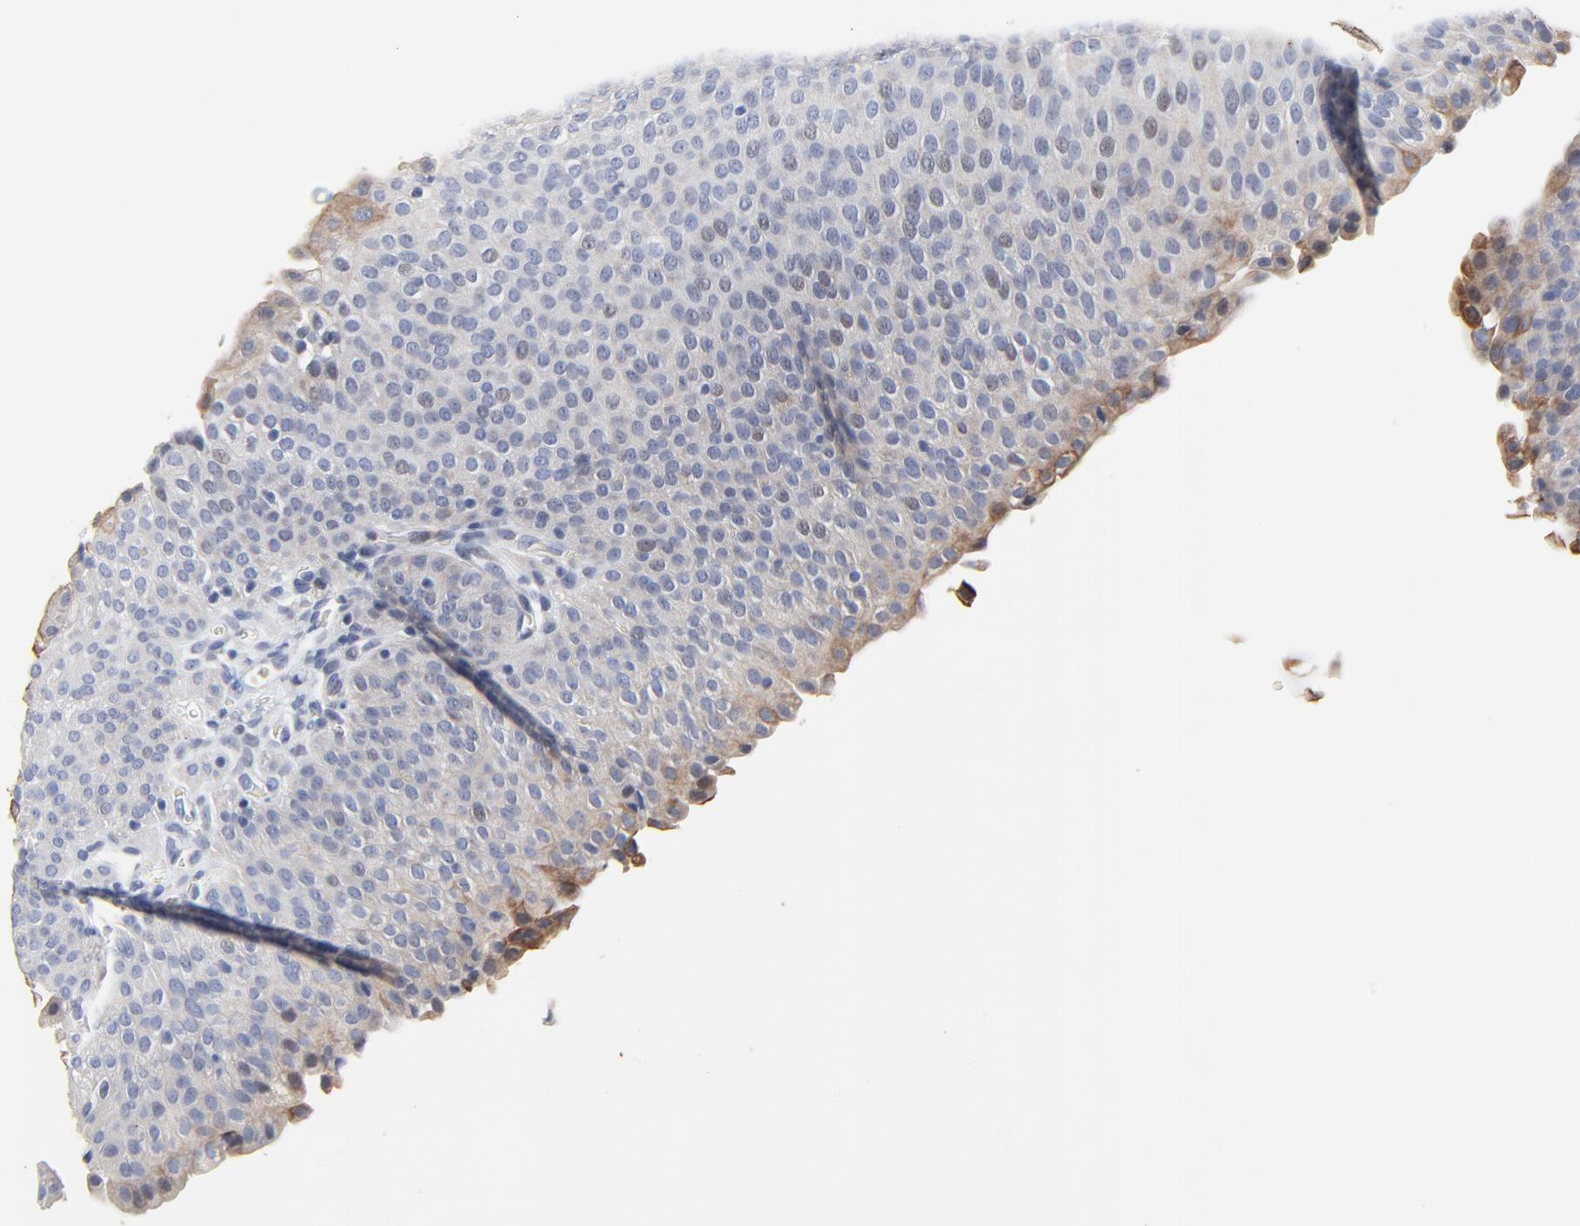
{"staining": {"intensity": "moderate", "quantity": "<25%", "location": "cytoplasmic/membranous"}, "tissue": "urinary bladder", "cell_type": "Urothelial cells", "image_type": "normal", "snomed": [{"axis": "morphology", "description": "Normal tissue, NOS"}, {"axis": "morphology", "description": "Dysplasia, NOS"}, {"axis": "topography", "description": "Urinary bladder"}], "caption": "DAB immunohistochemical staining of unremarkable urinary bladder reveals moderate cytoplasmic/membranous protein expression in approximately <25% of urothelial cells. (DAB IHC, brown staining for protein, blue staining for nuclei).", "gene": "LNX1", "patient": {"sex": "male", "age": 35}}